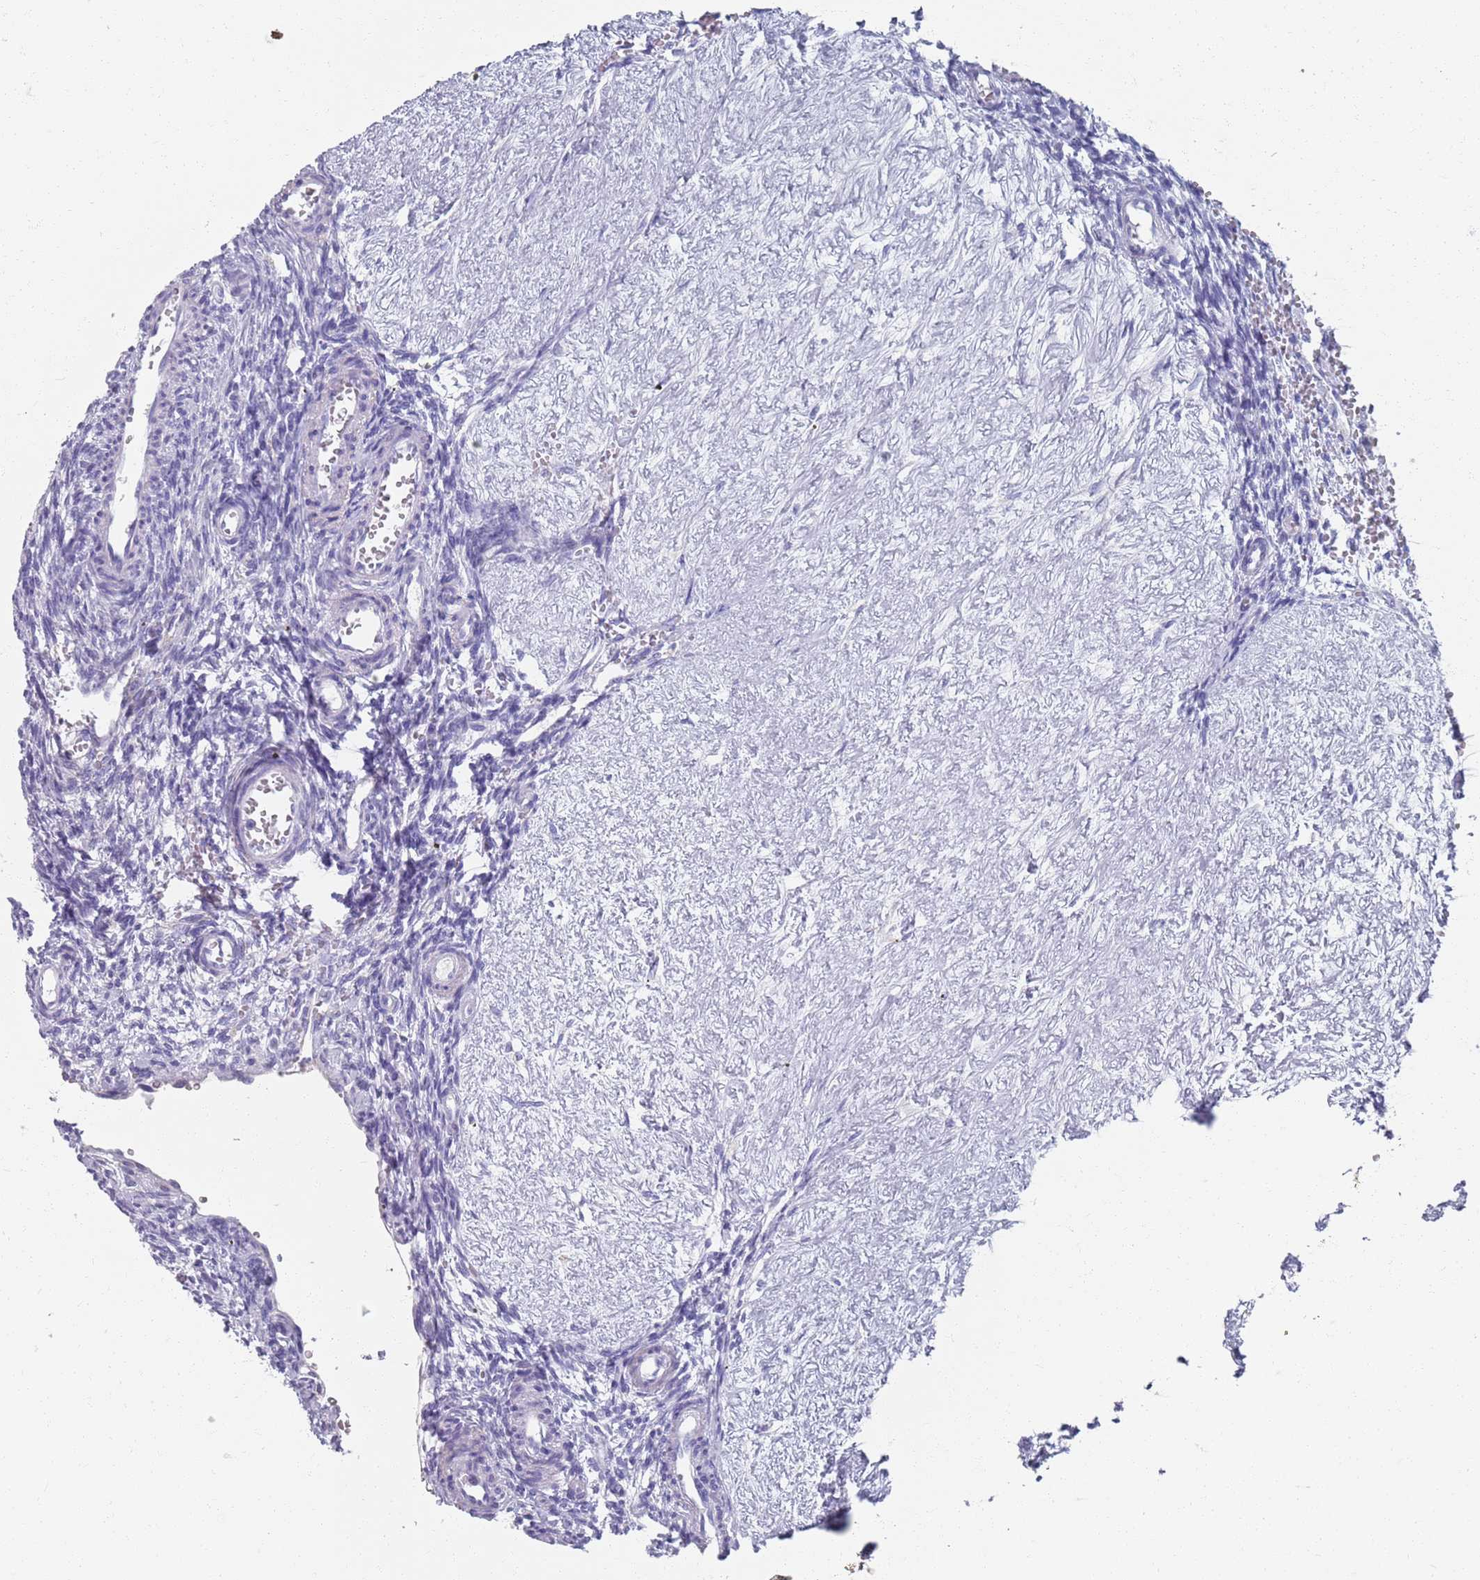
{"staining": {"intensity": "negative", "quantity": "none", "location": "none"}, "tissue": "ovary", "cell_type": "Follicle cells", "image_type": "normal", "snomed": [{"axis": "morphology", "description": "Normal tissue, NOS"}, {"axis": "topography", "description": "Ovary"}], "caption": "Immunohistochemistry (IHC) histopathology image of benign human ovary stained for a protein (brown), which demonstrates no positivity in follicle cells.", "gene": "PLOD1", "patient": {"sex": "female", "age": 39}}